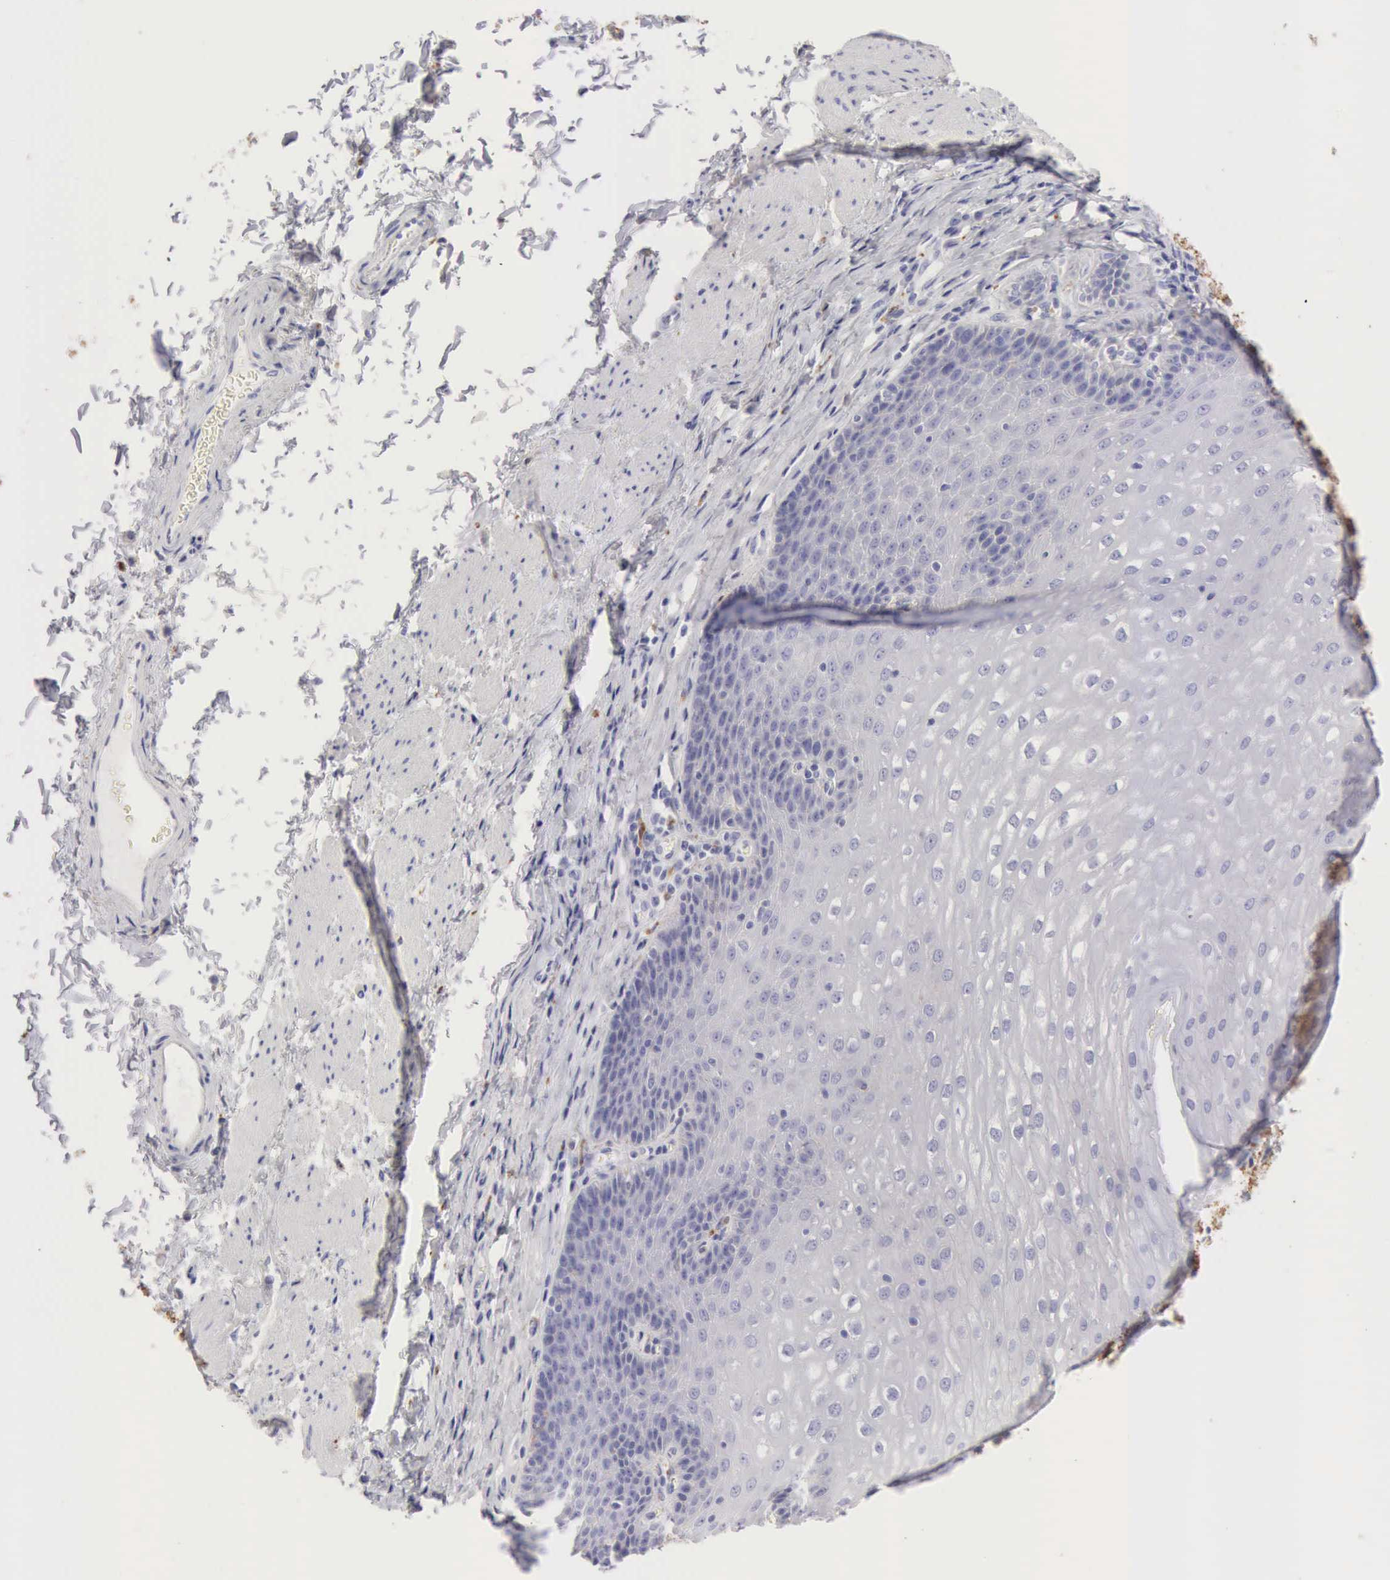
{"staining": {"intensity": "negative", "quantity": "none", "location": "none"}, "tissue": "esophagus", "cell_type": "Squamous epithelial cells", "image_type": "normal", "snomed": [{"axis": "morphology", "description": "Normal tissue, NOS"}, {"axis": "topography", "description": "Esophagus"}], "caption": "IHC of unremarkable esophagus reveals no staining in squamous epithelial cells.", "gene": "CTSS", "patient": {"sex": "female", "age": 61}}